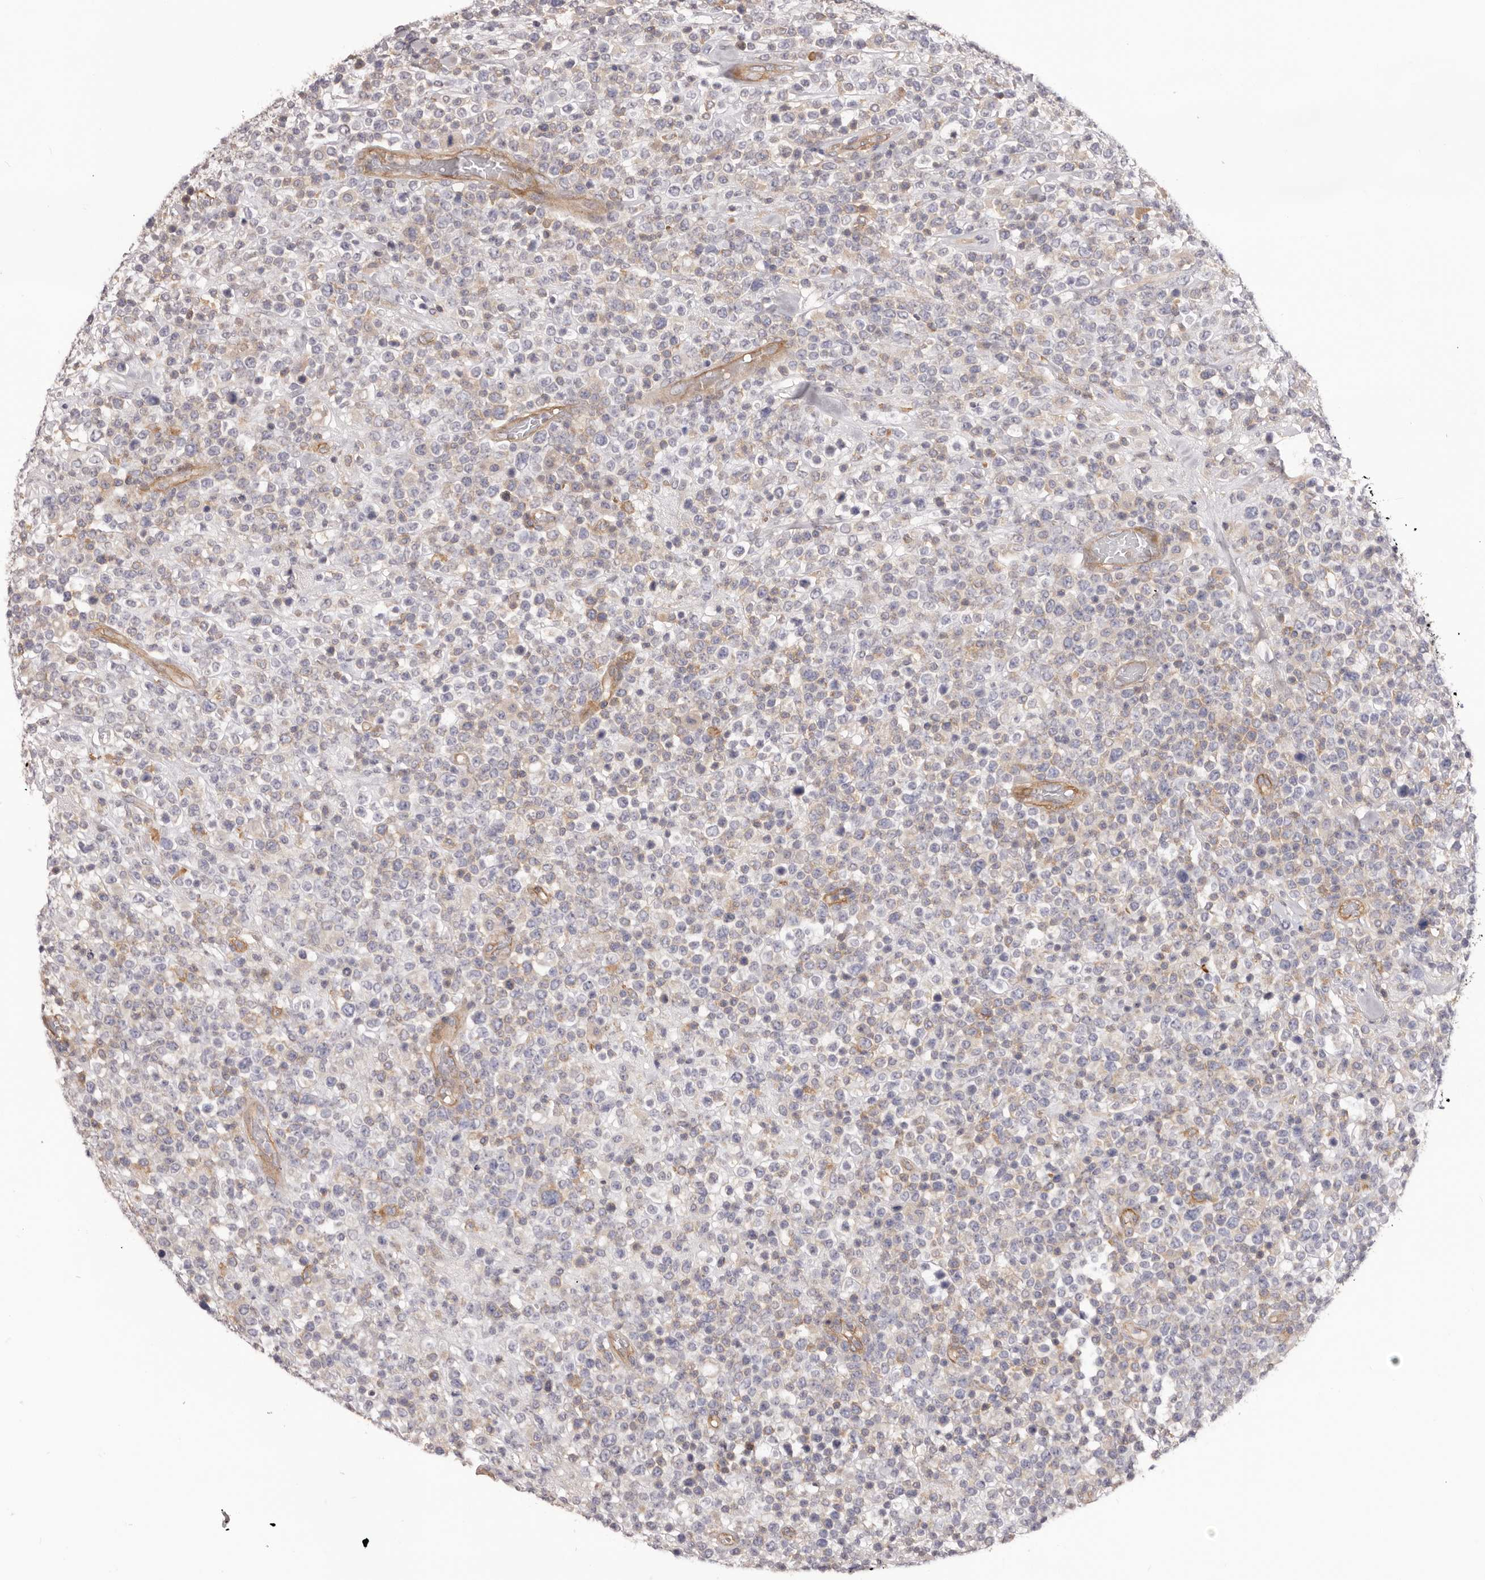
{"staining": {"intensity": "negative", "quantity": "none", "location": "none"}, "tissue": "lymphoma", "cell_type": "Tumor cells", "image_type": "cancer", "snomed": [{"axis": "morphology", "description": "Malignant lymphoma, non-Hodgkin's type, High grade"}, {"axis": "topography", "description": "Colon"}], "caption": "Immunohistochemical staining of high-grade malignant lymphoma, non-Hodgkin's type demonstrates no significant staining in tumor cells.", "gene": "DMRT2", "patient": {"sex": "female", "age": 53}}